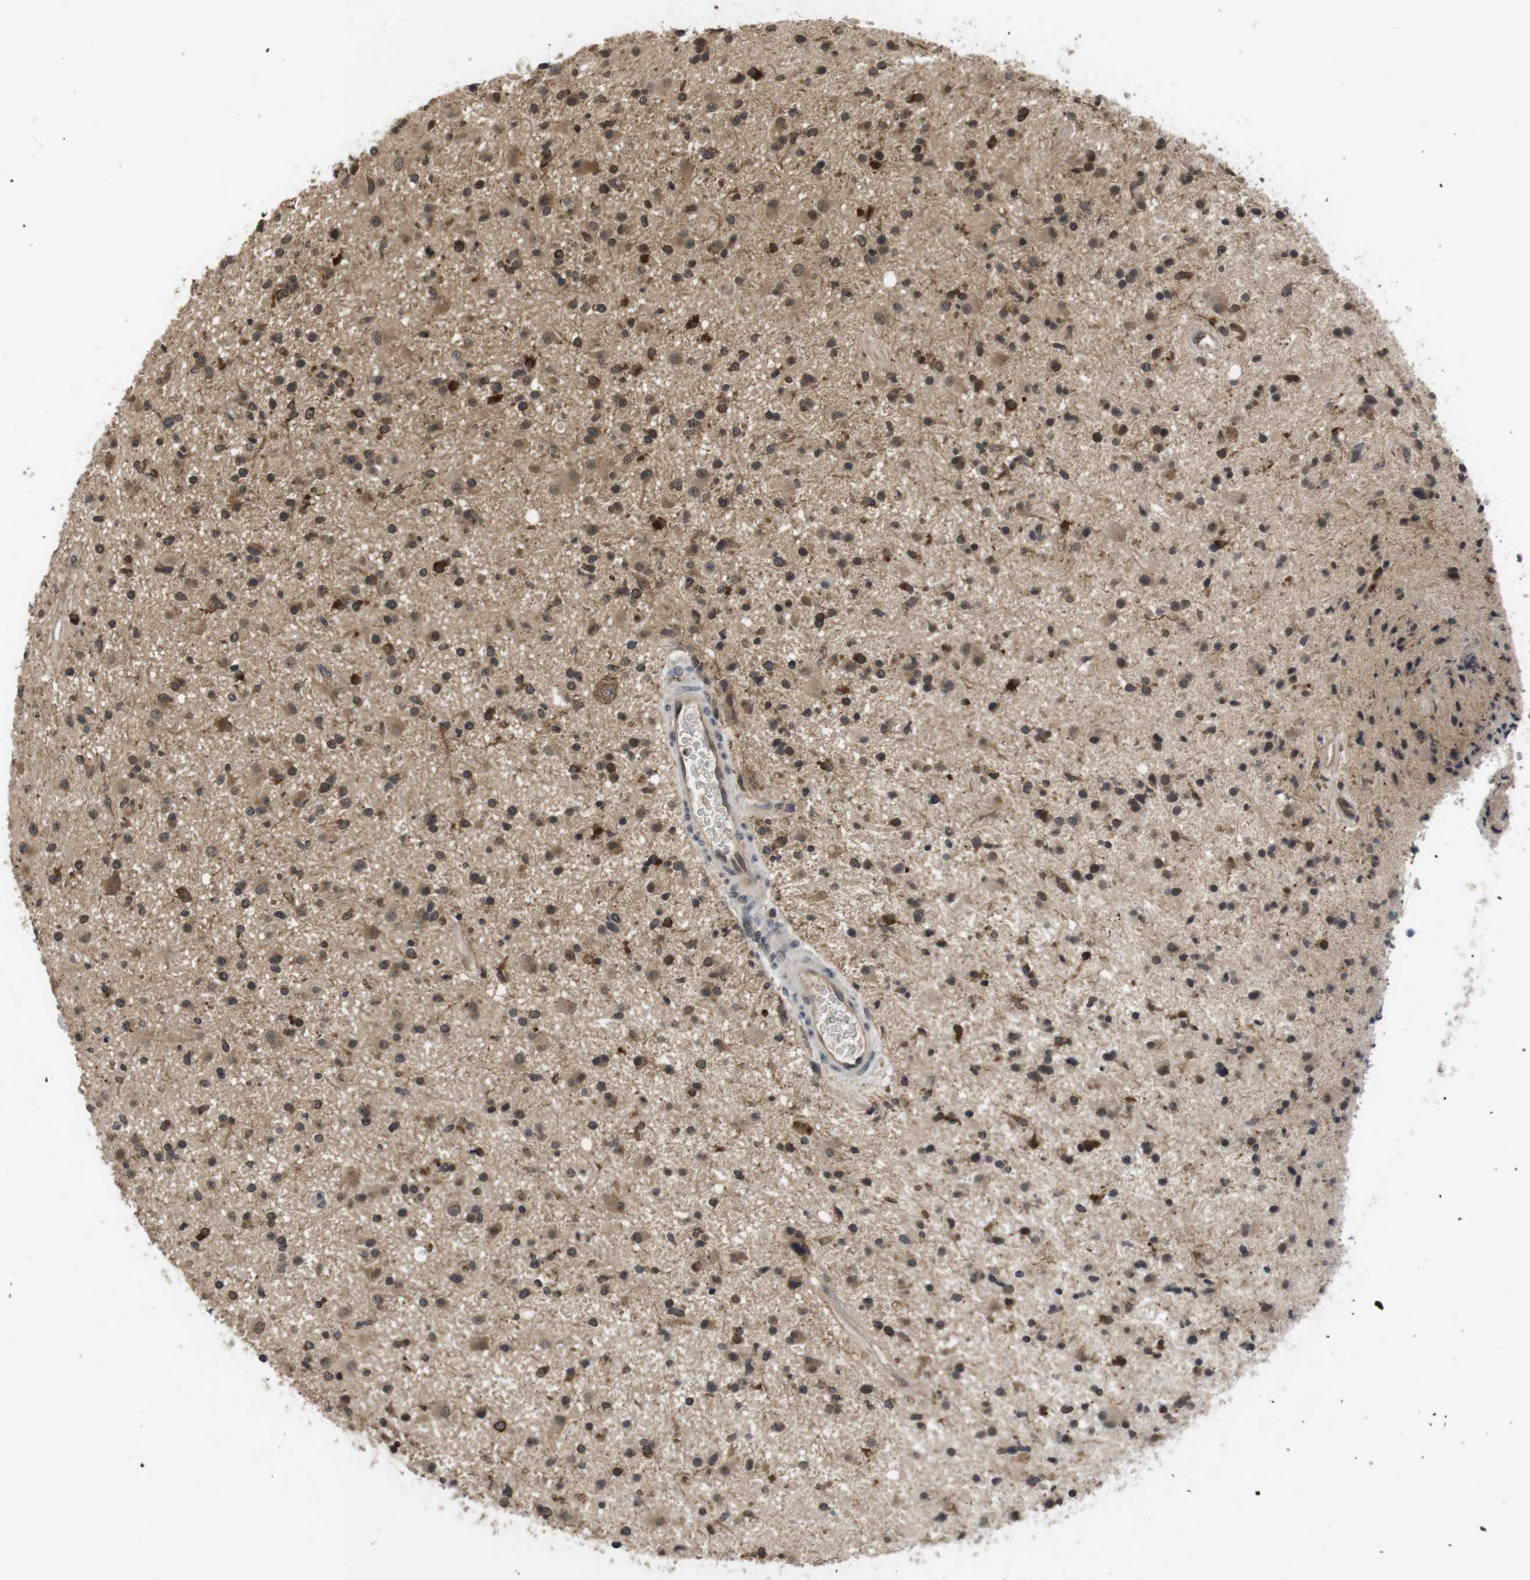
{"staining": {"intensity": "moderate", "quantity": ">75%", "location": "cytoplasmic/membranous"}, "tissue": "glioma", "cell_type": "Tumor cells", "image_type": "cancer", "snomed": [{"axis": "morphology", "description": "Glioma, malignant, High grade"}, {"axis": "topography", "description": "Brain"}], "caption": "This micrograph demonstrates immunohistochemistry staining of malignant high-grade glioma, with medium moderate cytoplasmic/membranous expression in about >75% of tumor cells.", "gene": "FADD", "patient": {"sex": "male", "age": 33}}